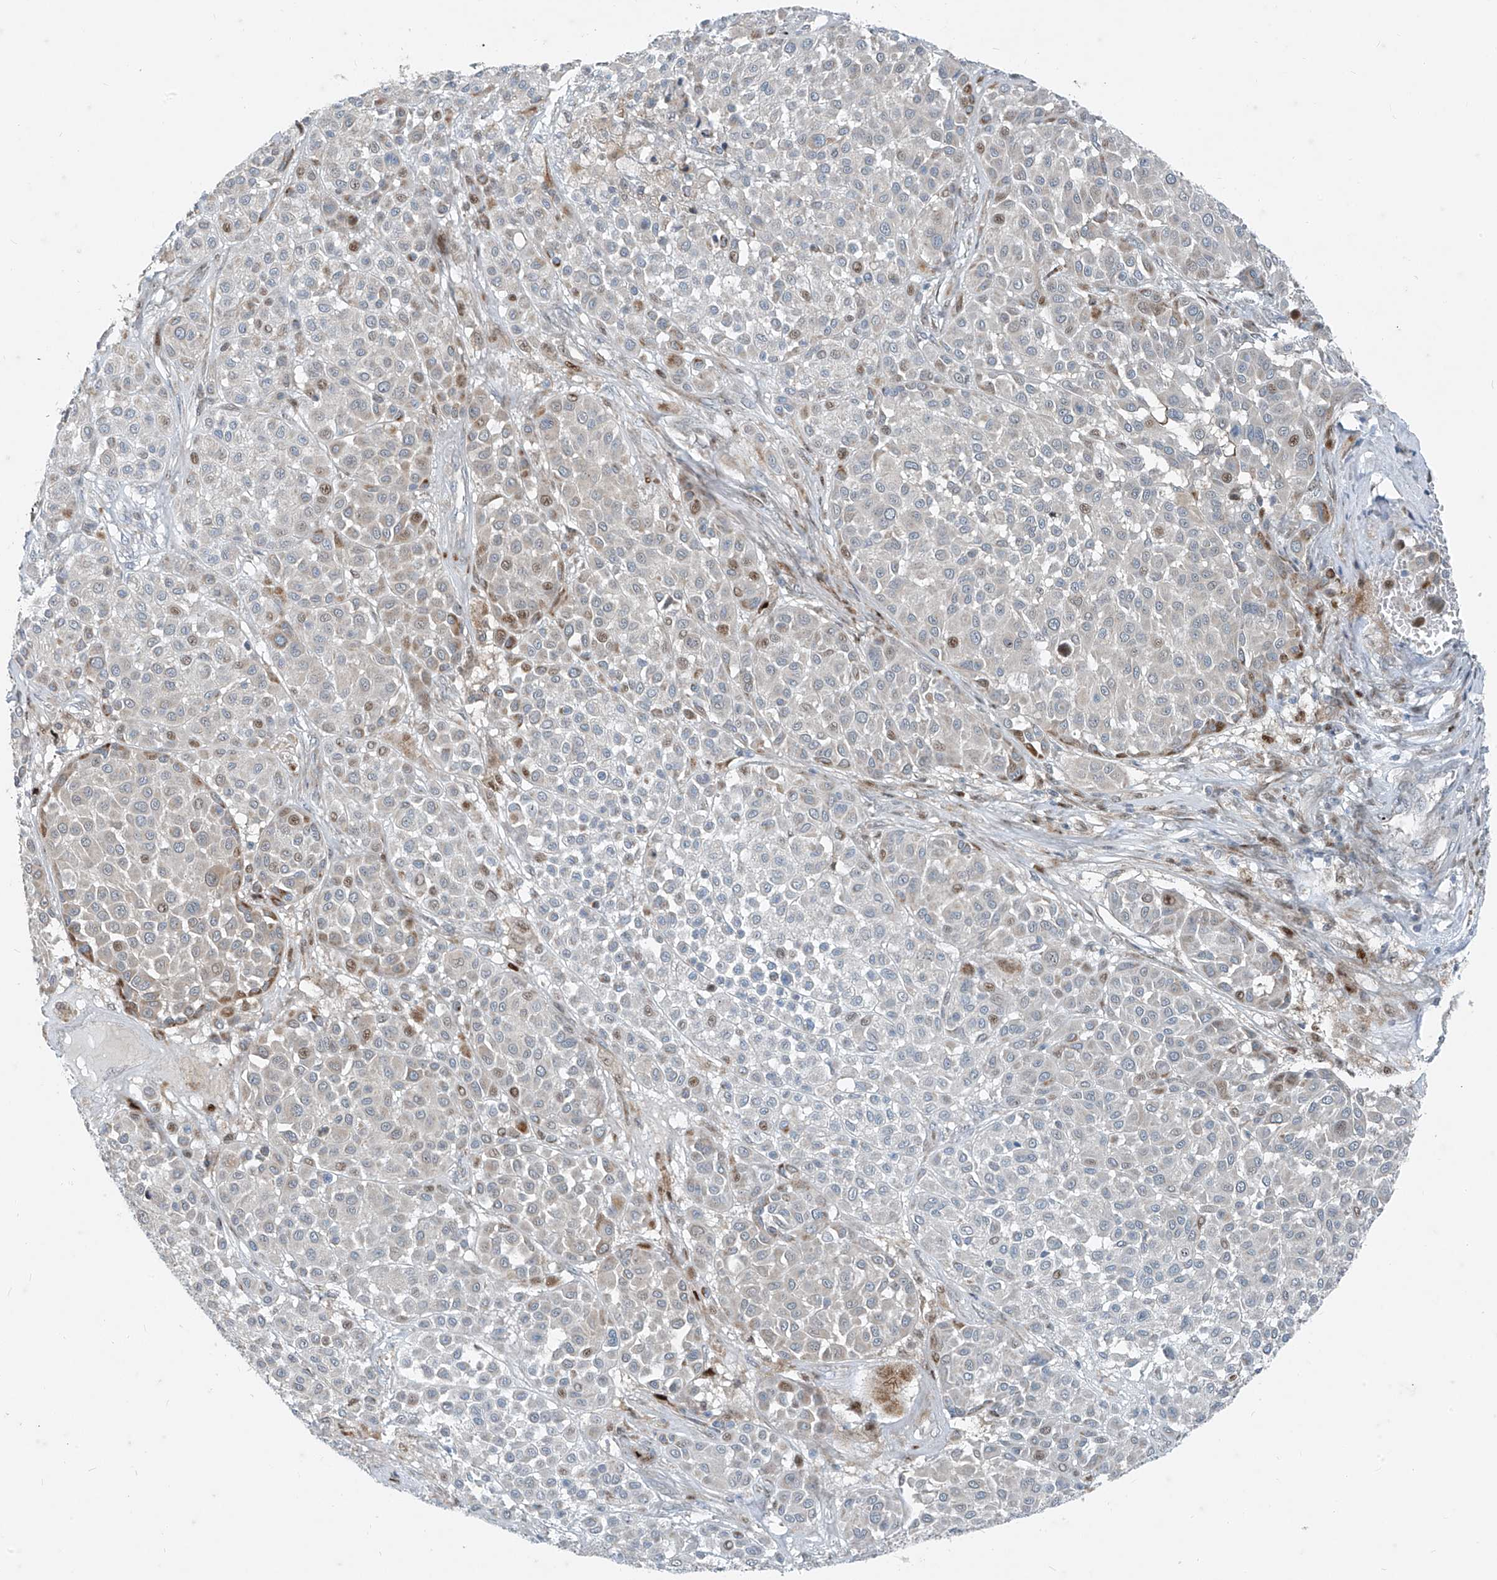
{"staining": {"intensity": "moderate", "quantity": "25%-75%", "location": "cytoplasmic/membranous,nuclear"}, "tissue": "melanoma", "cell_type": "Tumor cells", "image_type": "cancer", "snomed": [{"axis": "morphology", "description": "Malignant melanoma, Metastatic site"}, {"axis": "topography", "description": "Soft tissue"}], "caption": "Malignant melanoma (metastatic site) stained with a protein marker demonstrates moderate staining in tumor cells.", "gene": "PPCS", "patient": {"sex": "male", "age": 41}}